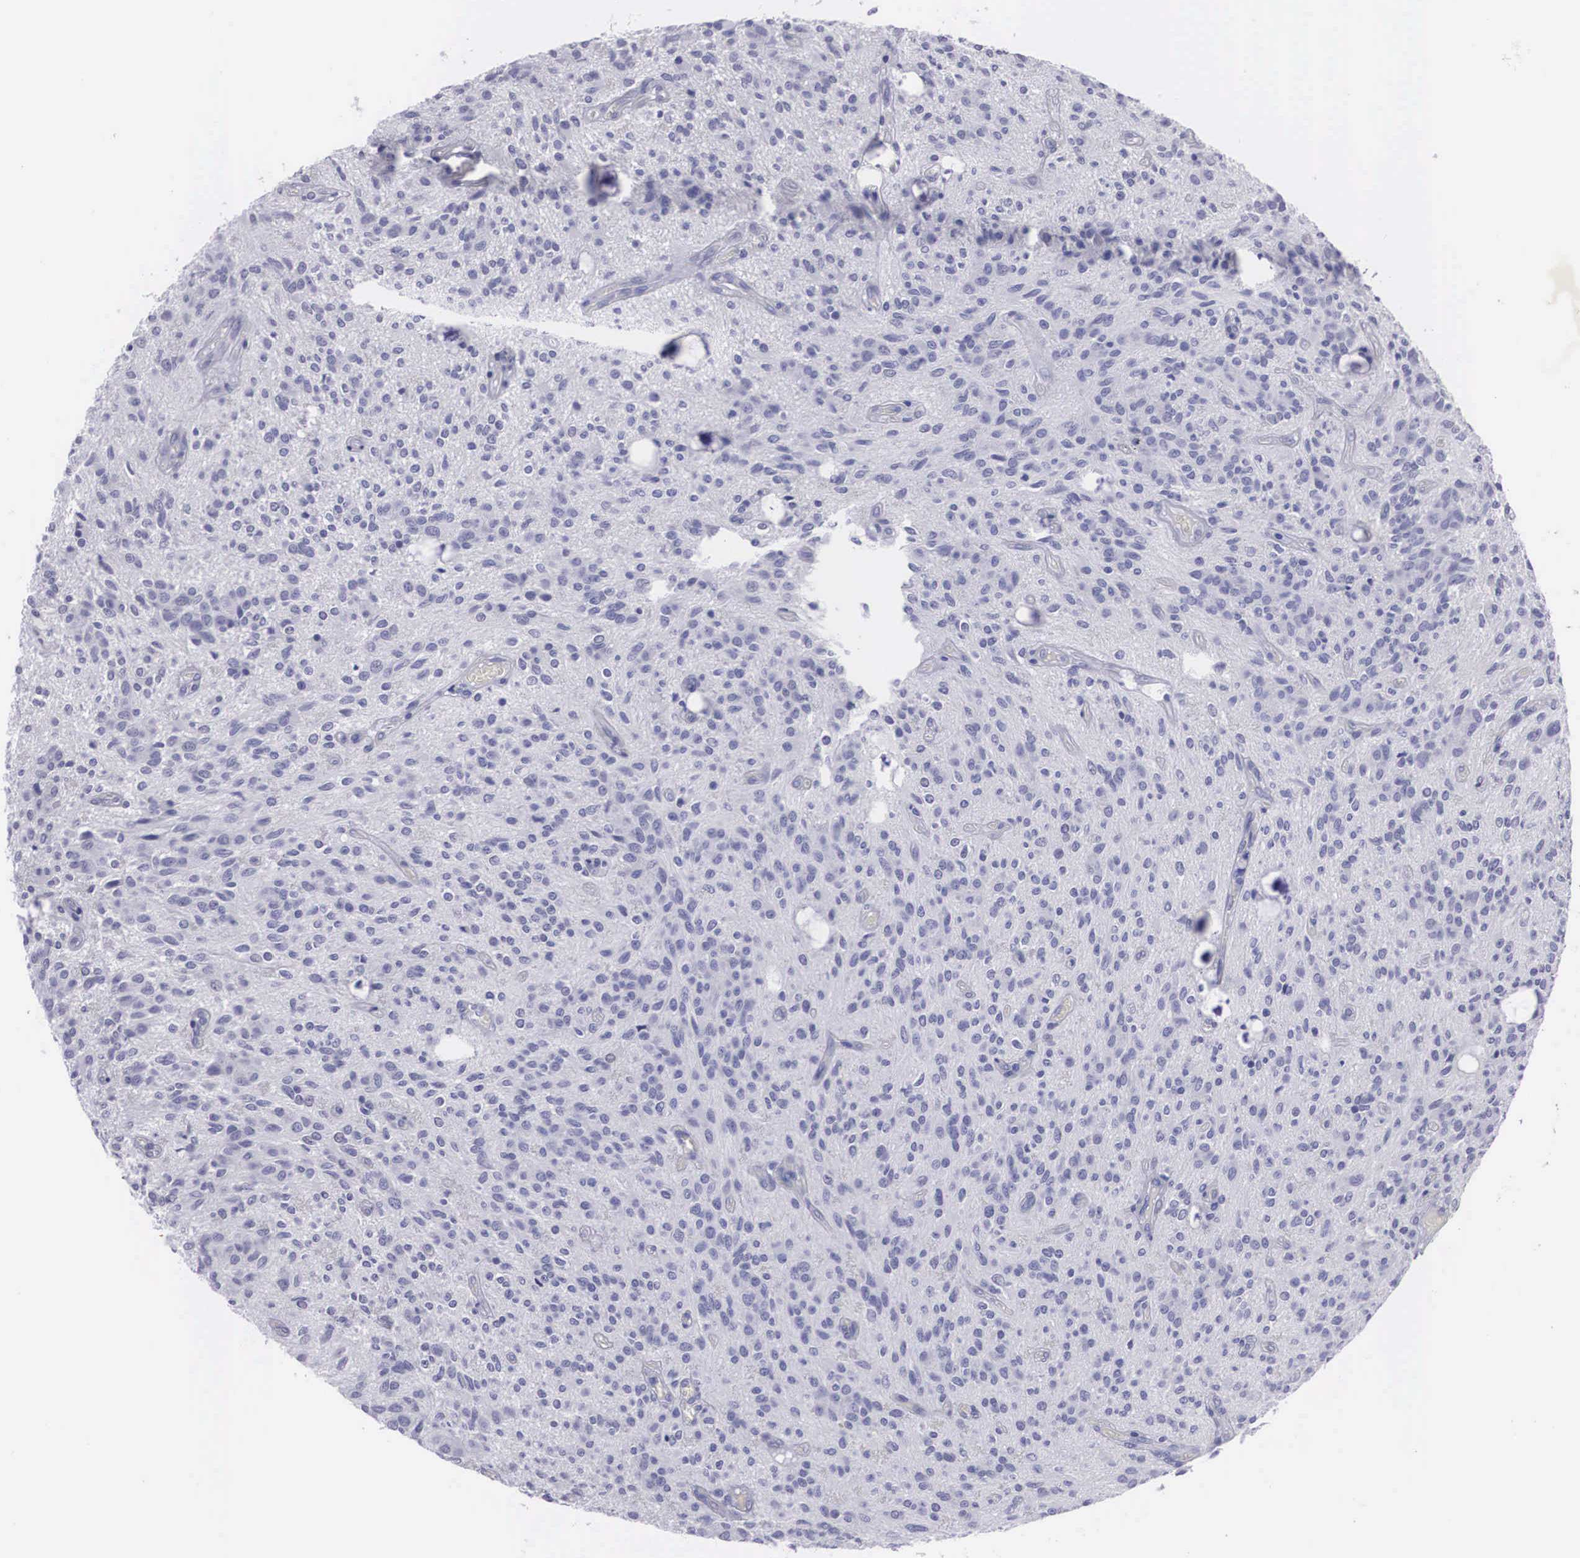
{"staining": {"intensity": "negative", "quantity": "none", "location": "none"}, "tissue": "glioma", "cell_type": "Tumor cells", "image_type": "cancer", "snomed": [{"axis": "morphology", "description": "Glioma, malignant, Low grade"}, {"axis": "topography", "description": "Brain"}], "caption": "Tumor cells are negative for brown protein staining in malignant glioma (low-grade).", "gene": "C22orf31", "patient": {"sex": "female", "age": 15}}